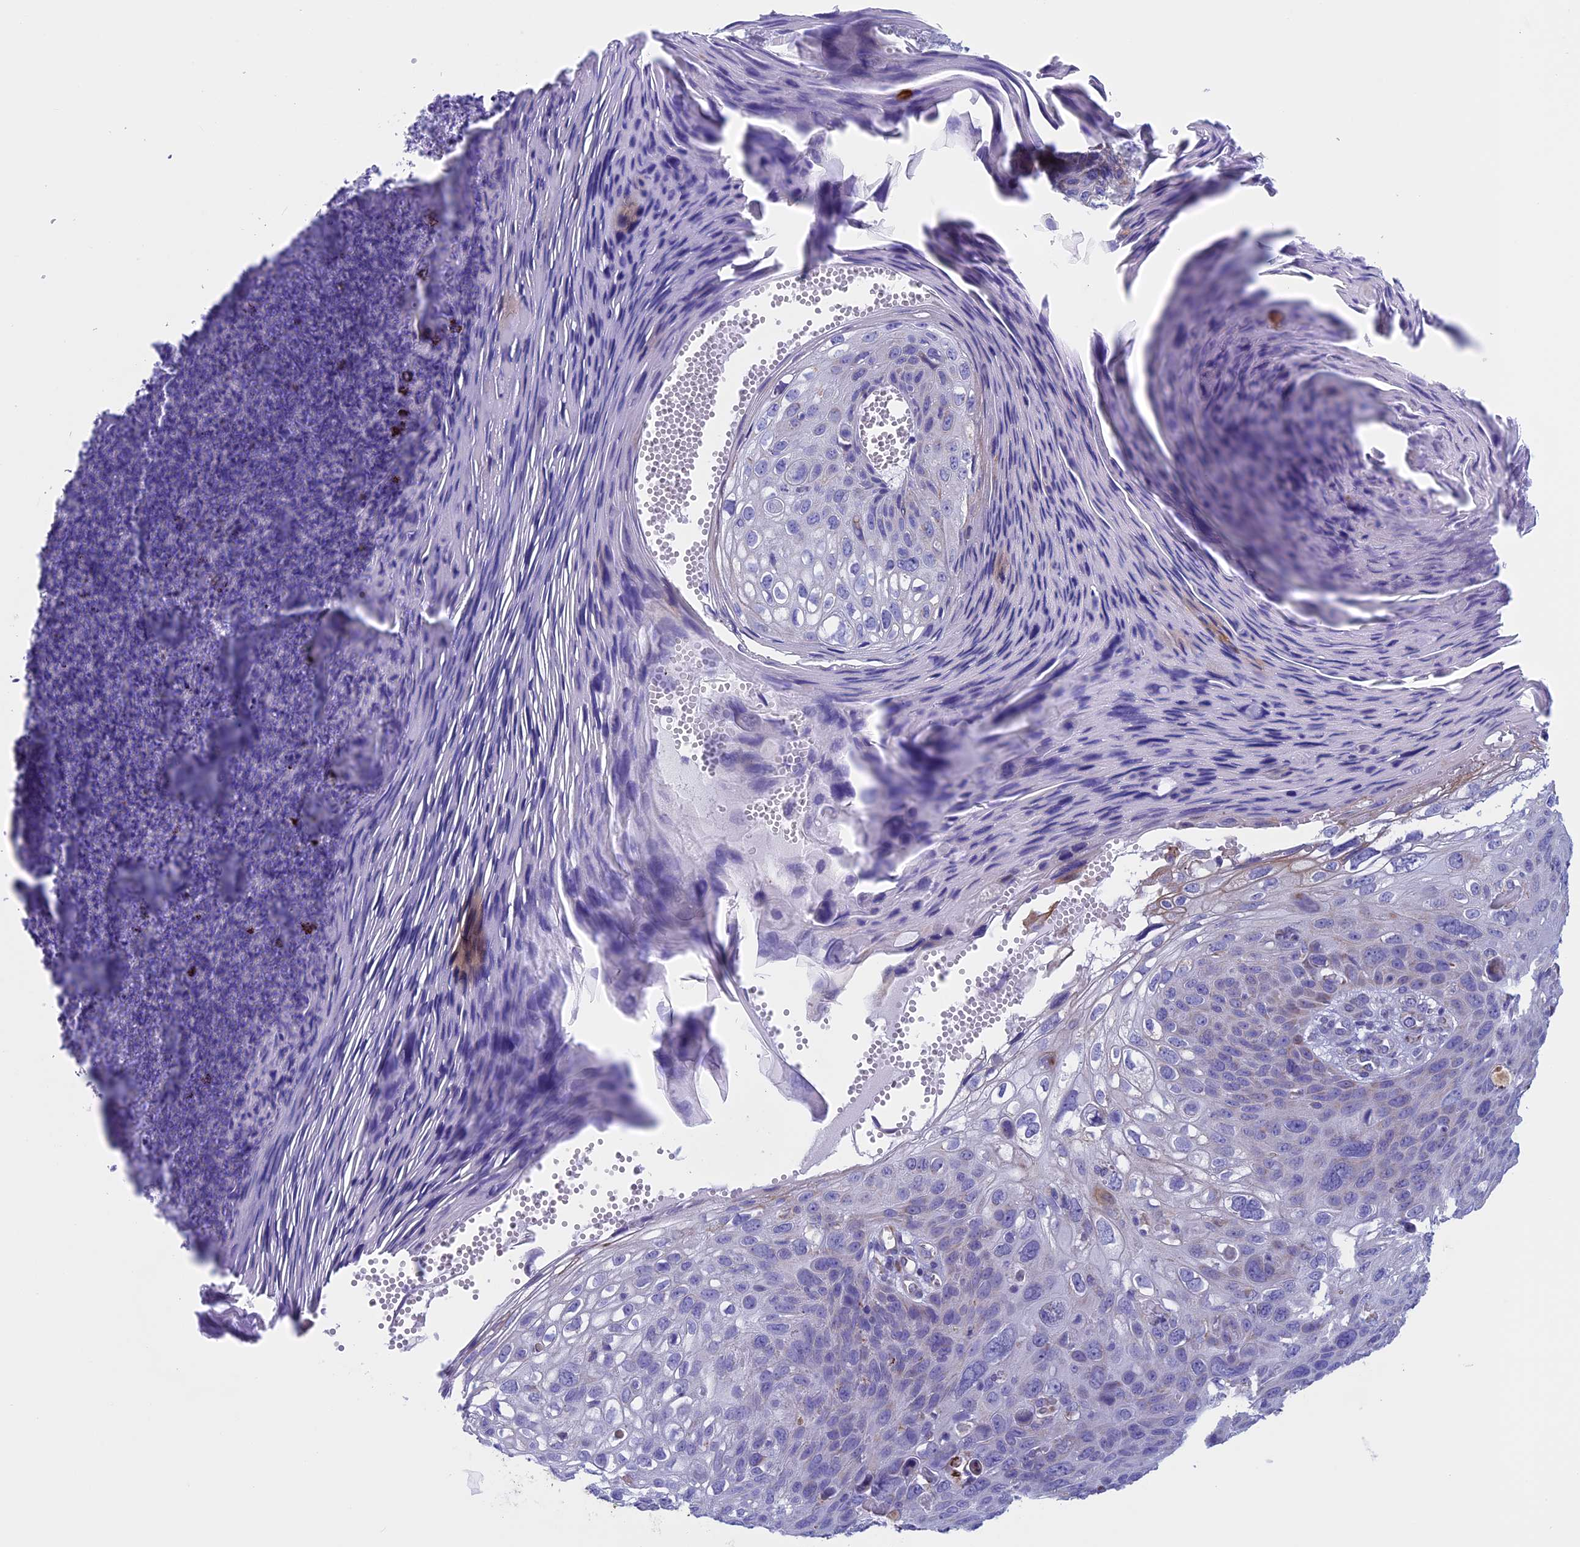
{"staining": {"intensity": "negative", "quantity": "none", "location": "none"}, "tissue": "skin cancer", "cell_type": "Tumor cells", "image_type": "cancer", "snomed": [{"axis": "morphology", "description": "Squamous cell carcinoma, NOS"}, {"axis": "topography", "description": "Skin"}], "caption": "Immunohistochemistry (IHC) of skin cancer demonstrates no expression in tumor cells.", "gene": "NDUFB9", "patient": {"sex": "female", "age": 90}}